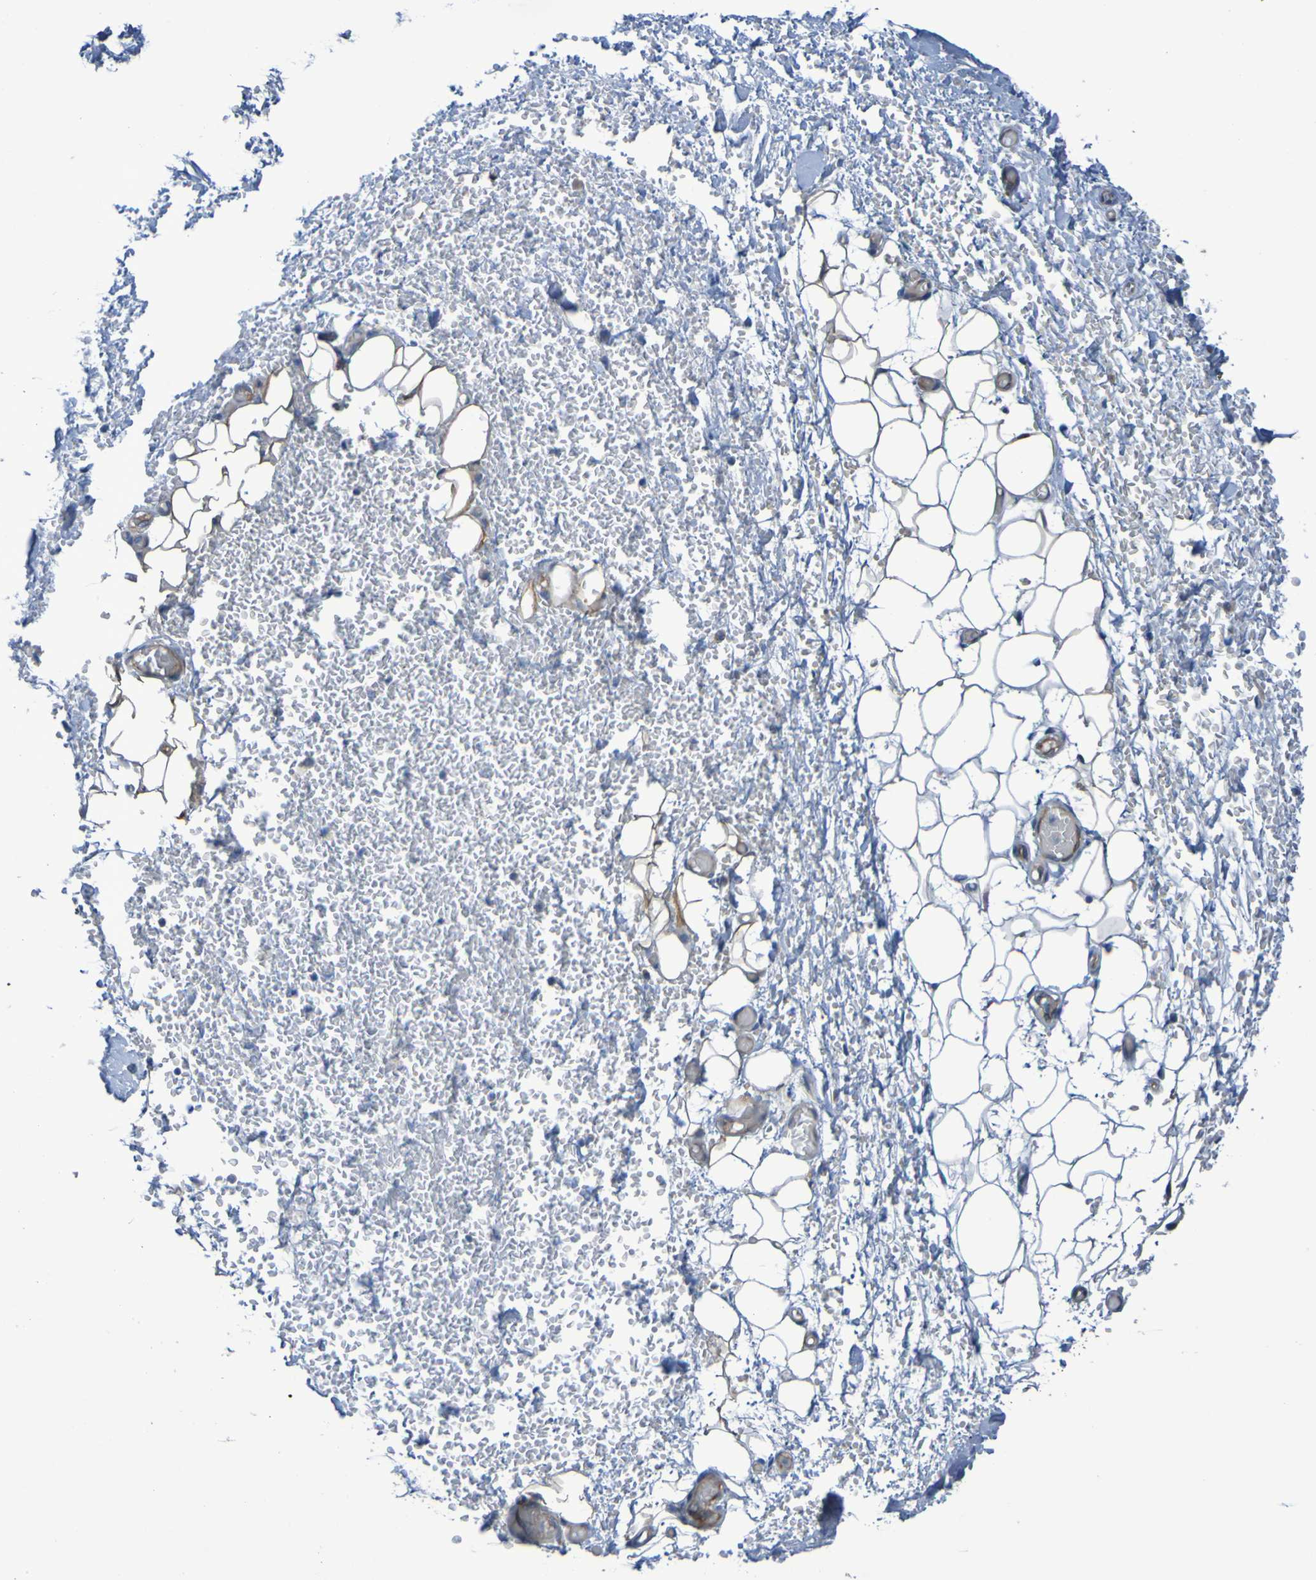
{"staining": {"intensity": "negative", "quantity": "none", "location": "none"}, "tissue": "adipose tissue", "cell_type": "Adipocytes", "image_type": "normal", "snomed": [{"axis": "morphology", "description": "Normal tissue, NOS"}, {"axis": "morphology", "description": "Adenocarcinoma, NOS"}, {"axis": "topography", "description": "Esophagus"}], "caption": "Adipose tissue stained for a protein using immunohistochemistry (IHC) exhibits no expression adipocytes.", "gene": "NPRL3", "patient": {"sex": "male", "age": 62}}